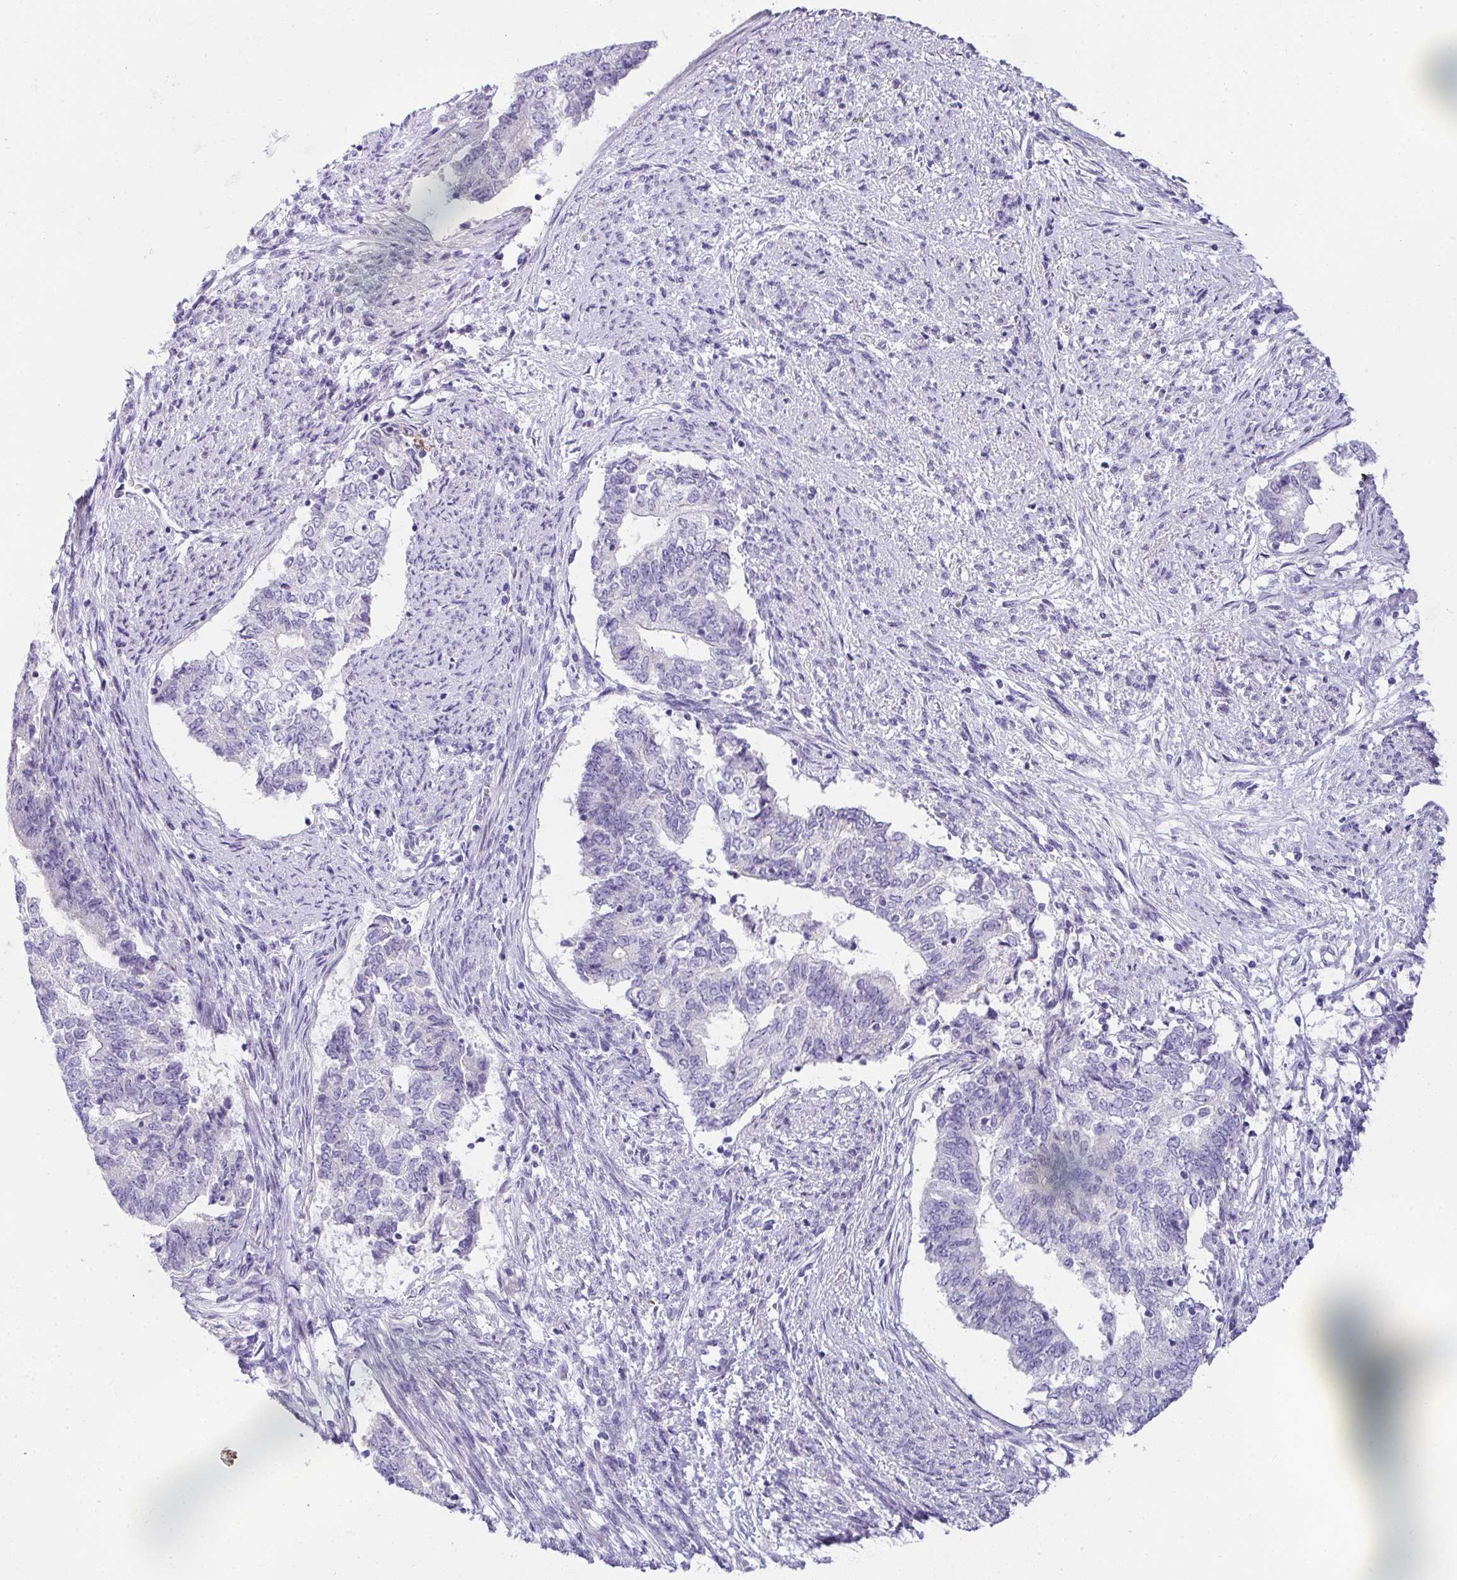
{"staining": {"intensity": "negative", "quantity": "none", "location": "none"}, "tissue": "endometrial cancer", "cell_type": "Tumor cells", "image_type": "cancer", "snomed": [{"axis": "morphology", "description": "Adenocarcinoma, NOS"}, {"axis": "topography", "description": "Endometrium"}], "caption": "This is a image of IHC staining of endometrial cancer, which shows no staining in tumor cells. (DAB (3,3'-diaminobenzidine) IHC visualized using brightfield microscopy, high magnification).", "gene": "AK5", "patient": {"sex": "female", "age": 65}}